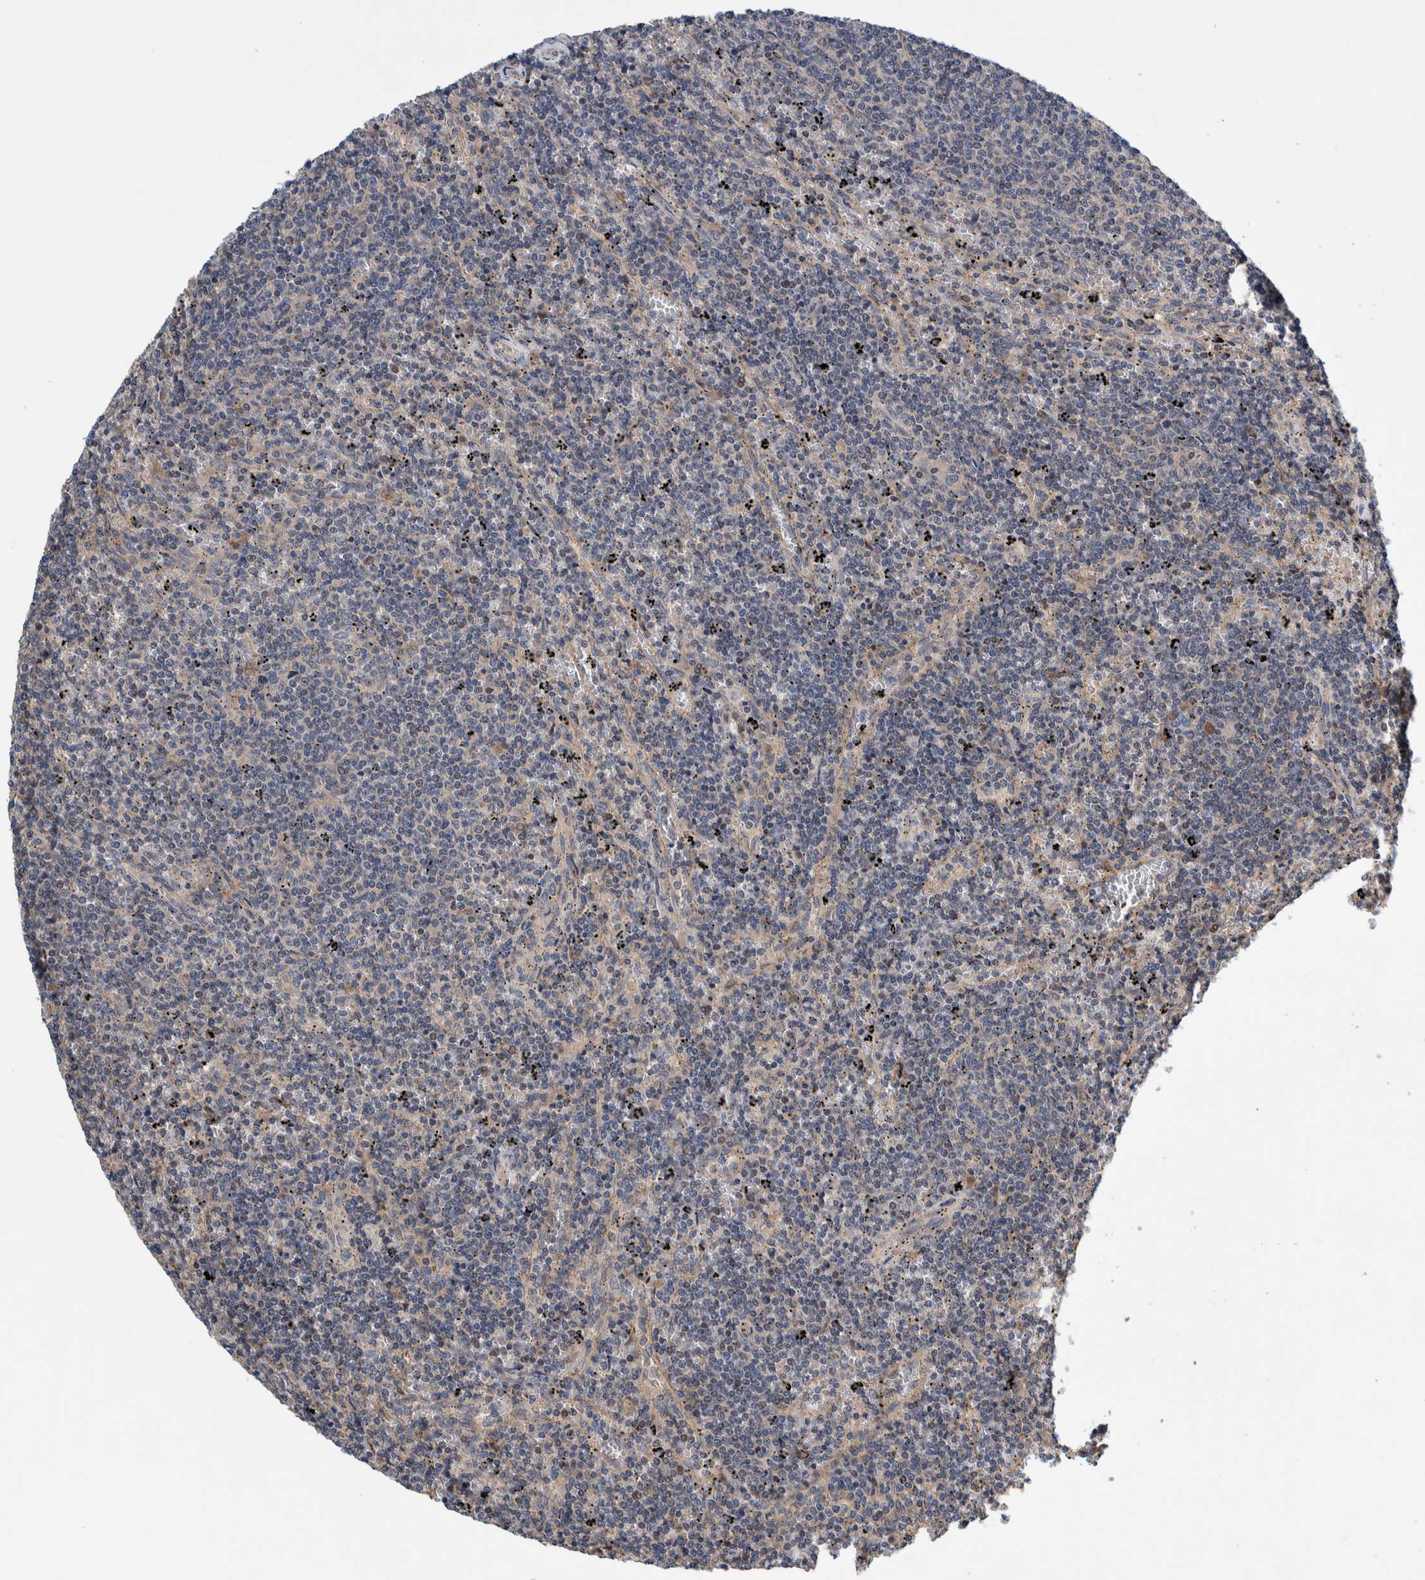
{"staining": {"intensity": "negative", "quantity": "none", "location": "none"}, "tissue": "lymphoma", "cell_type": "Tumor cells", "image_type": "cancer", "snomed": [{"axis": "morphology", "description": "Malignant lymphoma, non-Hodgkin's type, Low grade"}, {"axis": "topography", "description": "Spleen"}], "caption": "IHC of human malignant lymphoma, non-Hodgkin's type (low-grade) reveals no positivity in tumor cells.", "gene": "PIK3R6", "patient": {"sex": "female", "age": 50}}